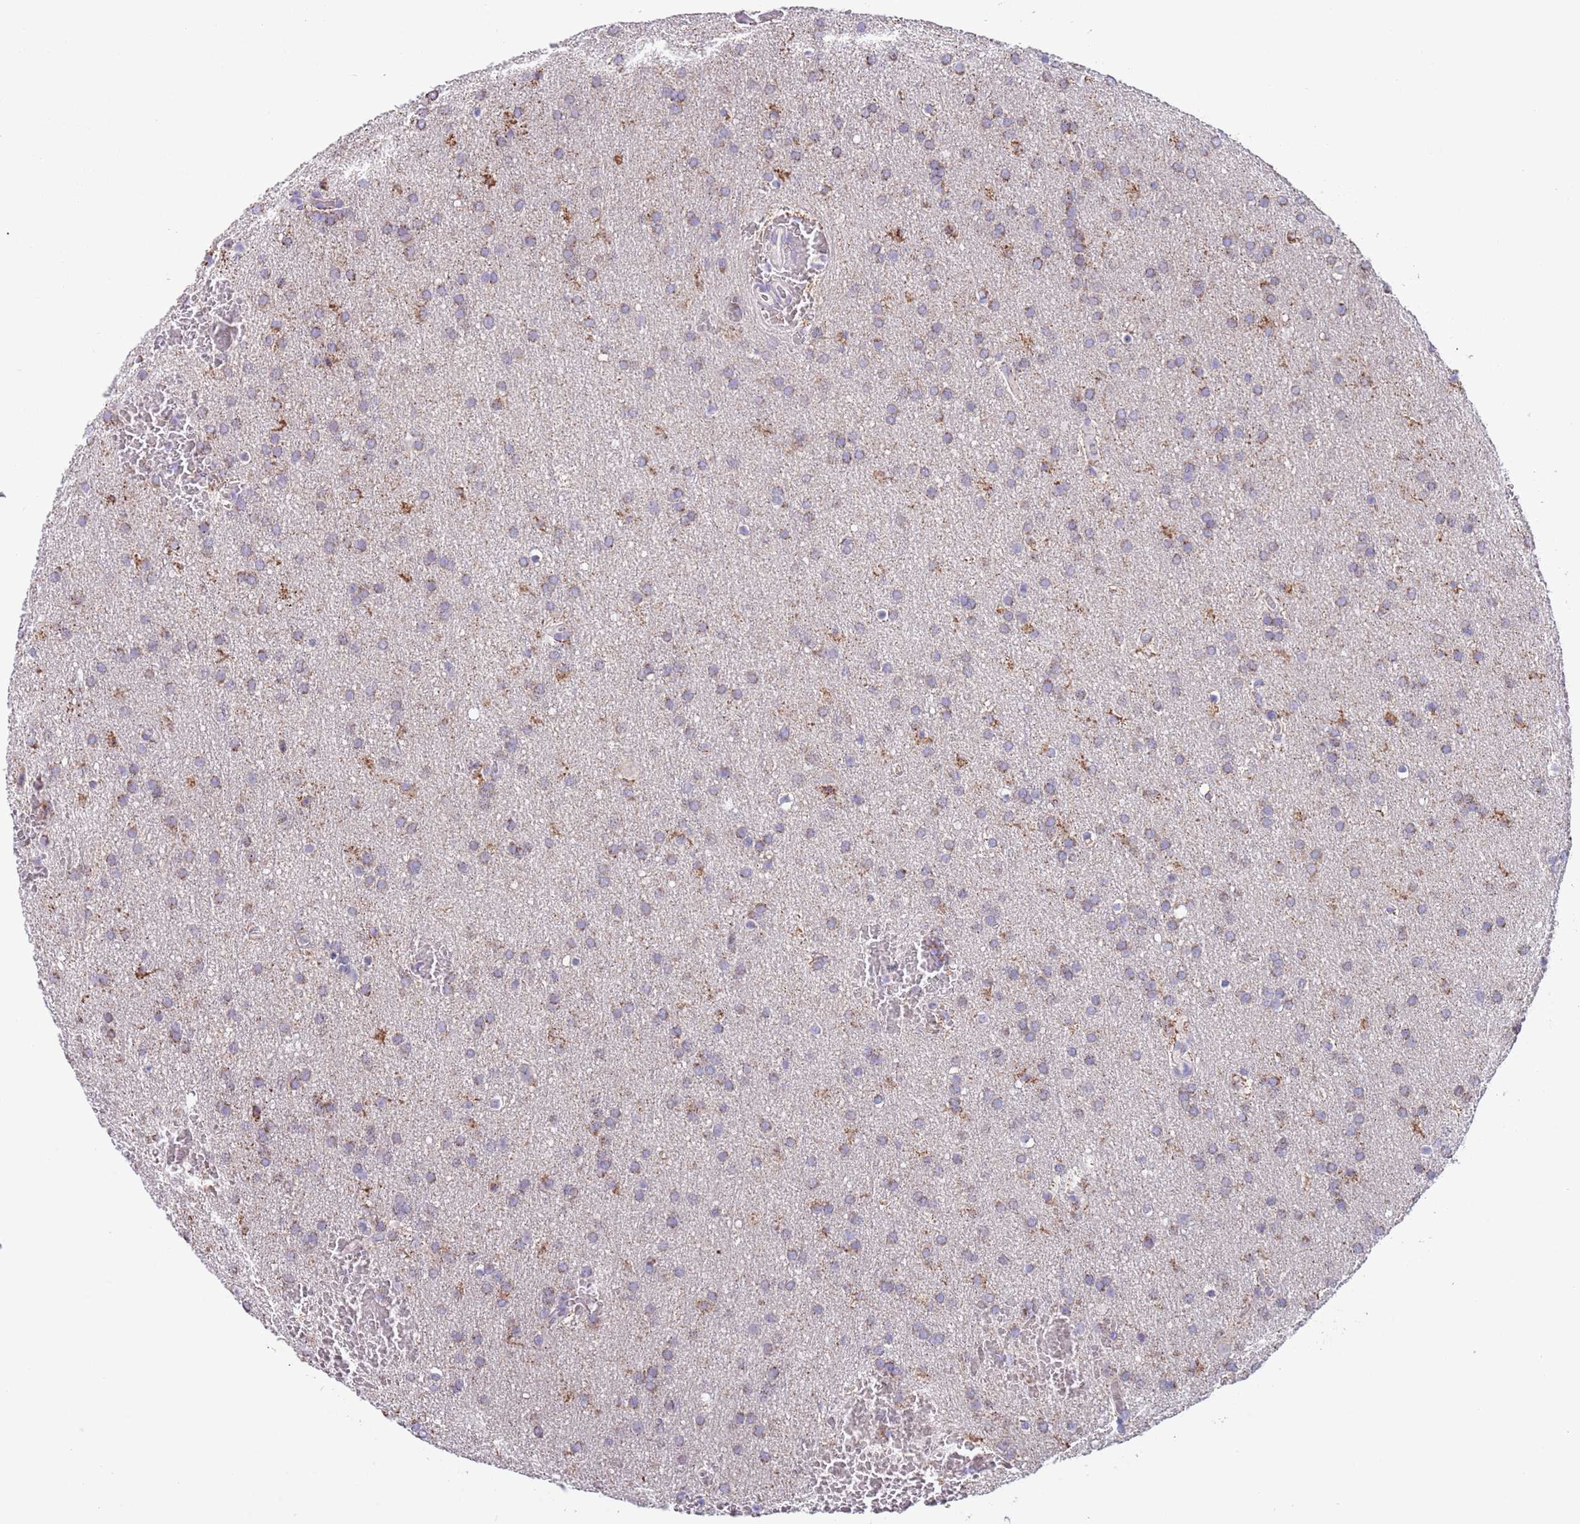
{"staining": {"intensity": "weak", "quantity": "<25%", "location": "cytoplasmic/membranous"}, "tissue": "glioma", "cell_type": "Tumor cells", "image_type": "cancer", "snomed": [{"axis": "morphology", "description": "Glioma, malignant, Low grade"}, {"axis": "topography", "description": "Brain"}], "caption": "The histopathology image exhibits no staining of tumor cells in low-grade glioma (malignant).", "gene": "SPIRE2", "patient": {"sex": "female", "age": 32}}